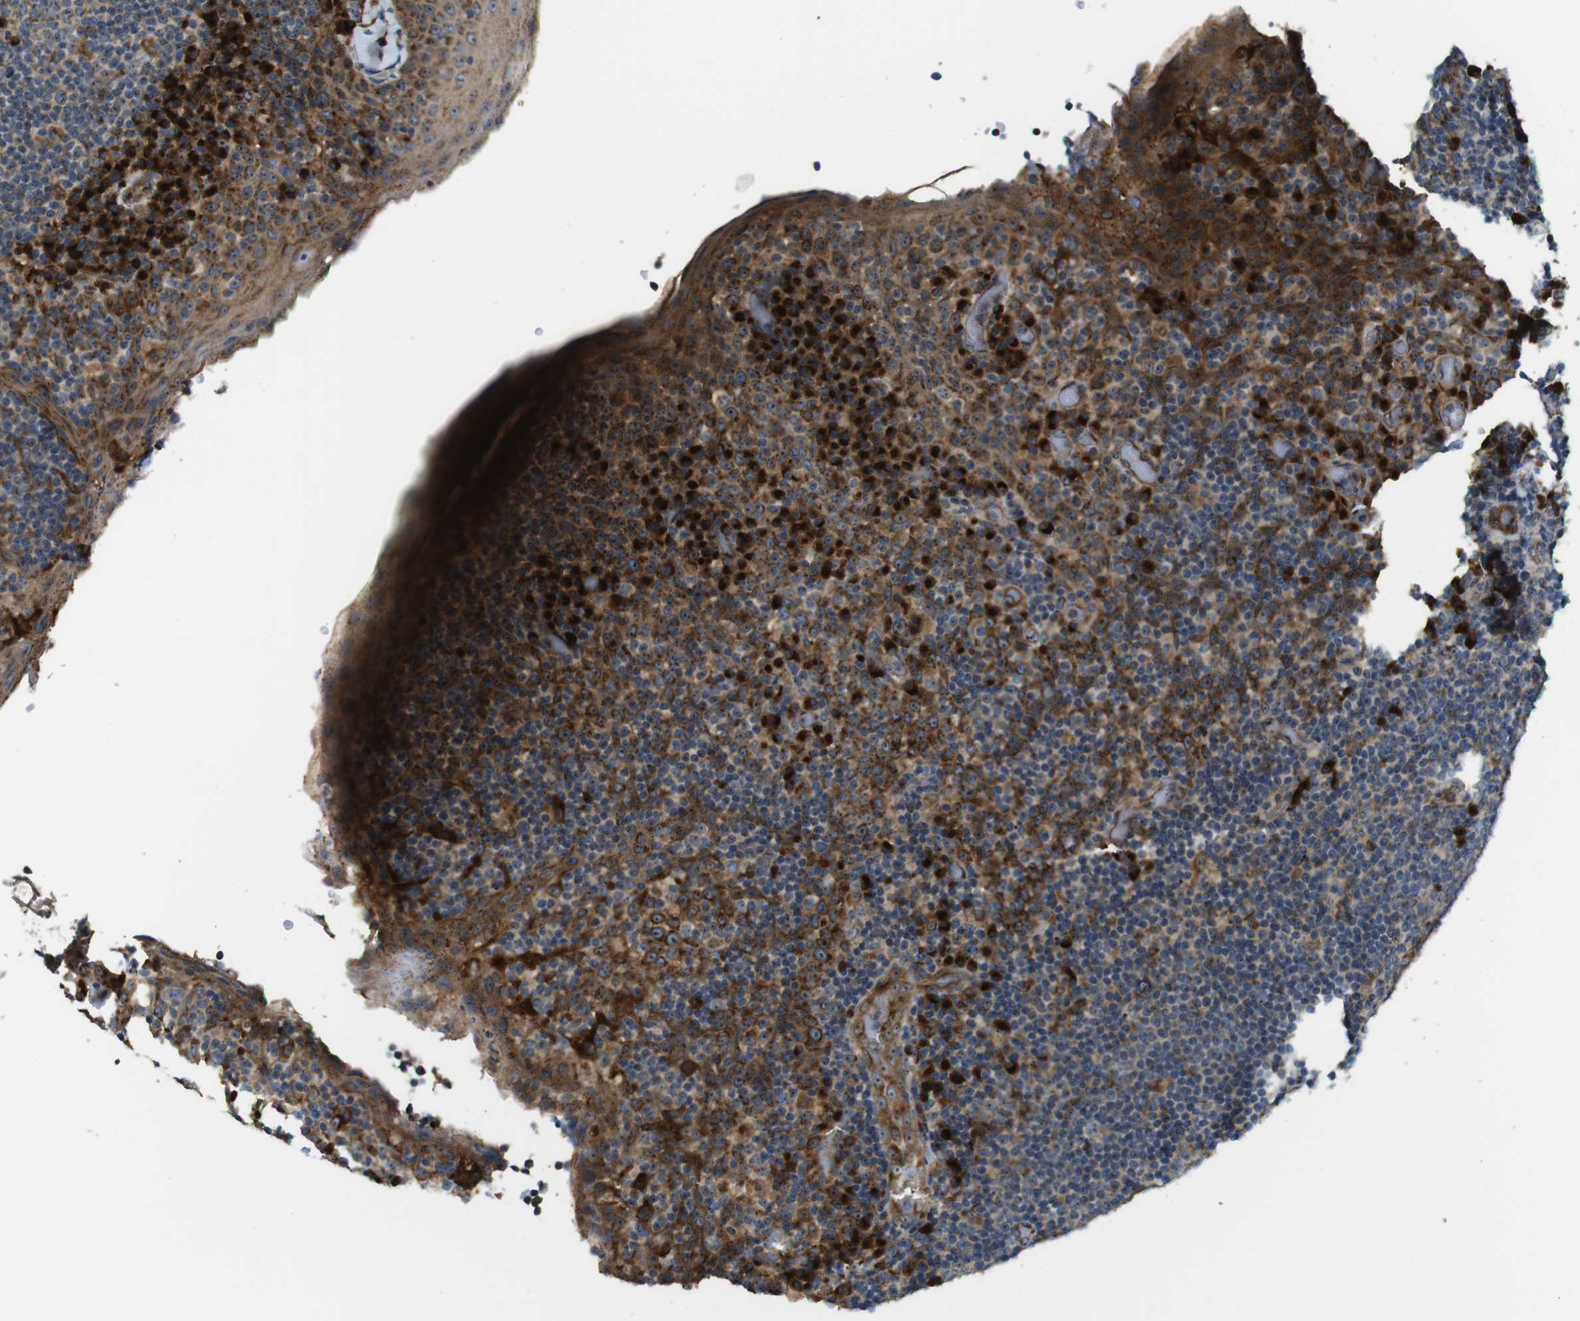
{"staining": {"intensity": "strong", "quantity": "<25%", "location": "cytoplasmic/membranous"}, "tissue": "tonsil", "cell_type": "Germinal center cells", "image_type": "normal", "snomed": [{"axis": "morphology", "description": "Normal tissue, NOS"}, {"axis": "topography", "description": "Tonsil"}], "caption": "Tonsil stained with a brown dye demonstrates strong cytoplasmic/membranous positive staining in approximately <25% of germinal center cells.", "gene": "TMEM143", "patient": {"sex": "male", "age": 17}}